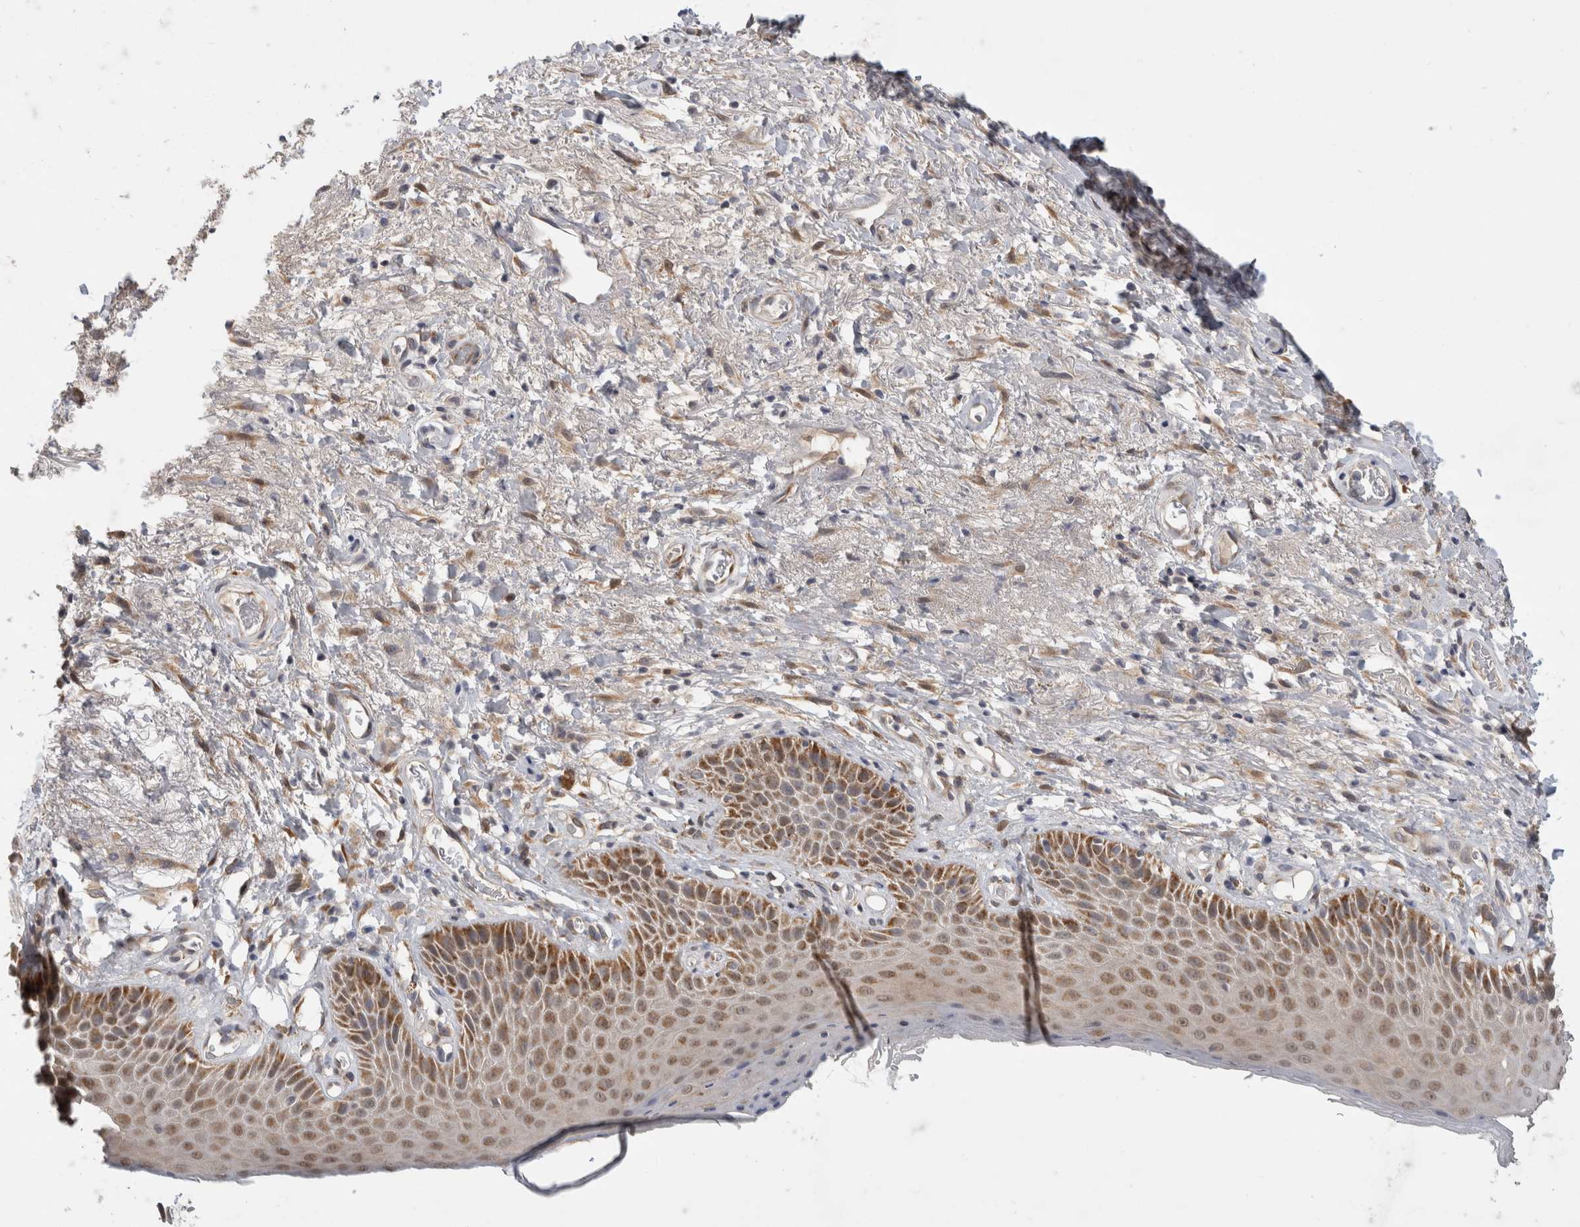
{"staining": {"intensity": "moderate", "quantity": "25%-75%", "location": "cytoplasmic/membranous"}, "tissue": "skin", "cell_type": "Epidermal cells", "image_type": "normal", "snomed": [{"axis": "morphology", "description": "Normal tissue, NOS"}, {"axis": "topography", "description": "Anal"}], "caption": "This is a photomicrograph of immunohistochemistry (IHC) staining of unremarkable skin, which shows moderate positivity in the cytoplasmic/membranous of epidermal cells.", "gene": "DYRK2", "patient": {"sex": "male", "age": 74}}